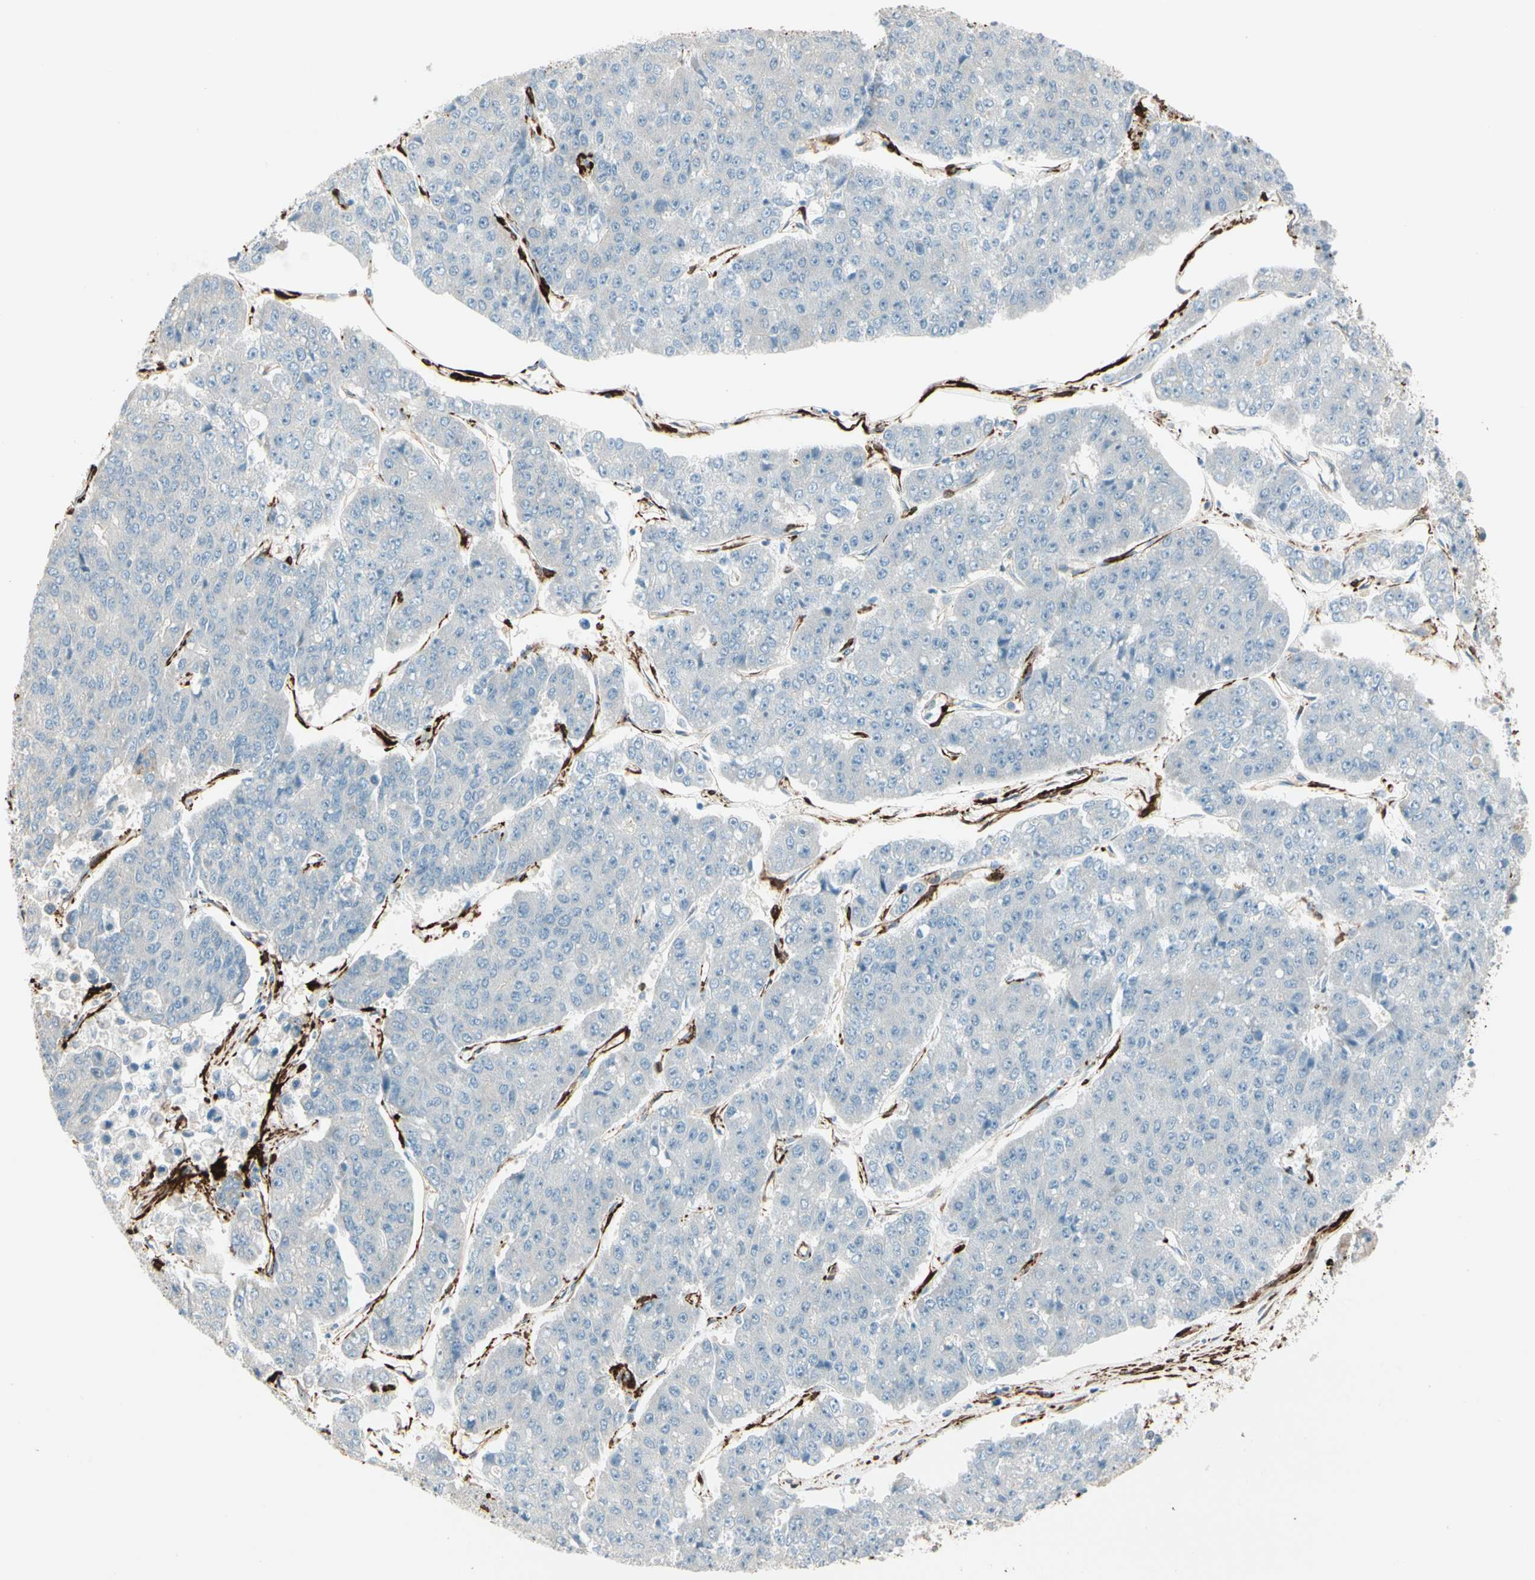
{"staining": {"intensity": "negative", "quantity": "none", "location": "none"}, "tissue": "pancreatic cancer", "cell_type": "Tumor cells", "image_type": "cancer", "snomed": [{"axis": "morphology", "description": "Adenocarcinoma, NOS"}, {"axis": "topography", "description": "Pancreas"}], "caption": "Pancreatic cancer (adenocarcinoma) was stained to show a protein in brown. There is no significant positivity in tumor cells.", "gene": "CALD1", "patient": {"sex": "male", "age": 50}}